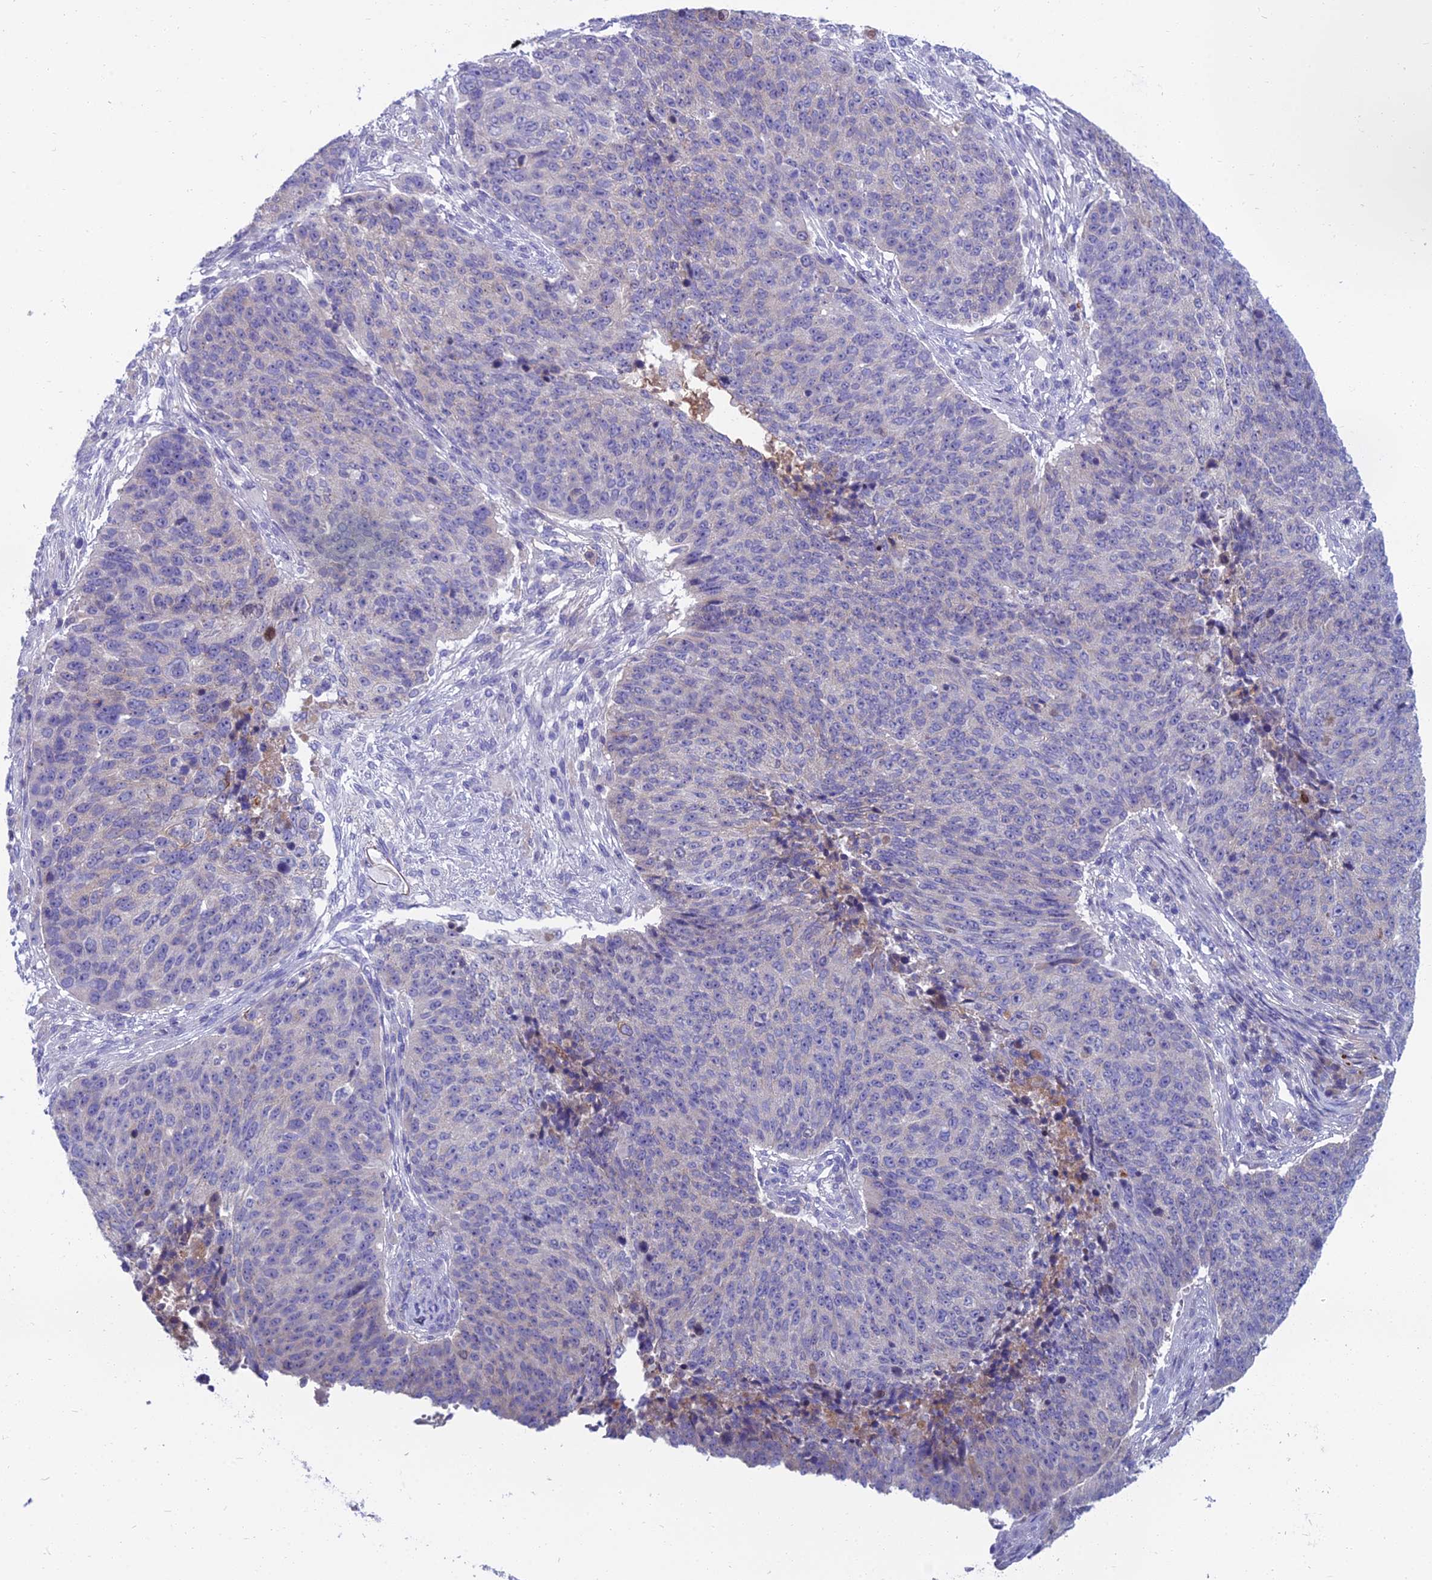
{"staining": {"intensity": "negative", "quantity": "none", "location": "none"}, "tissue": "lung cancer", "cell_type": "Tumor cells", "image_type": "cancer", "snomed": [{"axis": "morphology", "description": "Normal tissue, NOS"}, {"axis": "morphology", "description": "Squamous cell carcinoma, NOS"}, {"axis": "topography", "description": "Lymph node"}, {"axis": "topography", "description": "Lung"}], "caption": "Human lung cancer stained for a protein using IHC reveals no positivity in tumor cells.", "gene": "SPTLC3", "patient": {"sex": "male", "age": 66}}